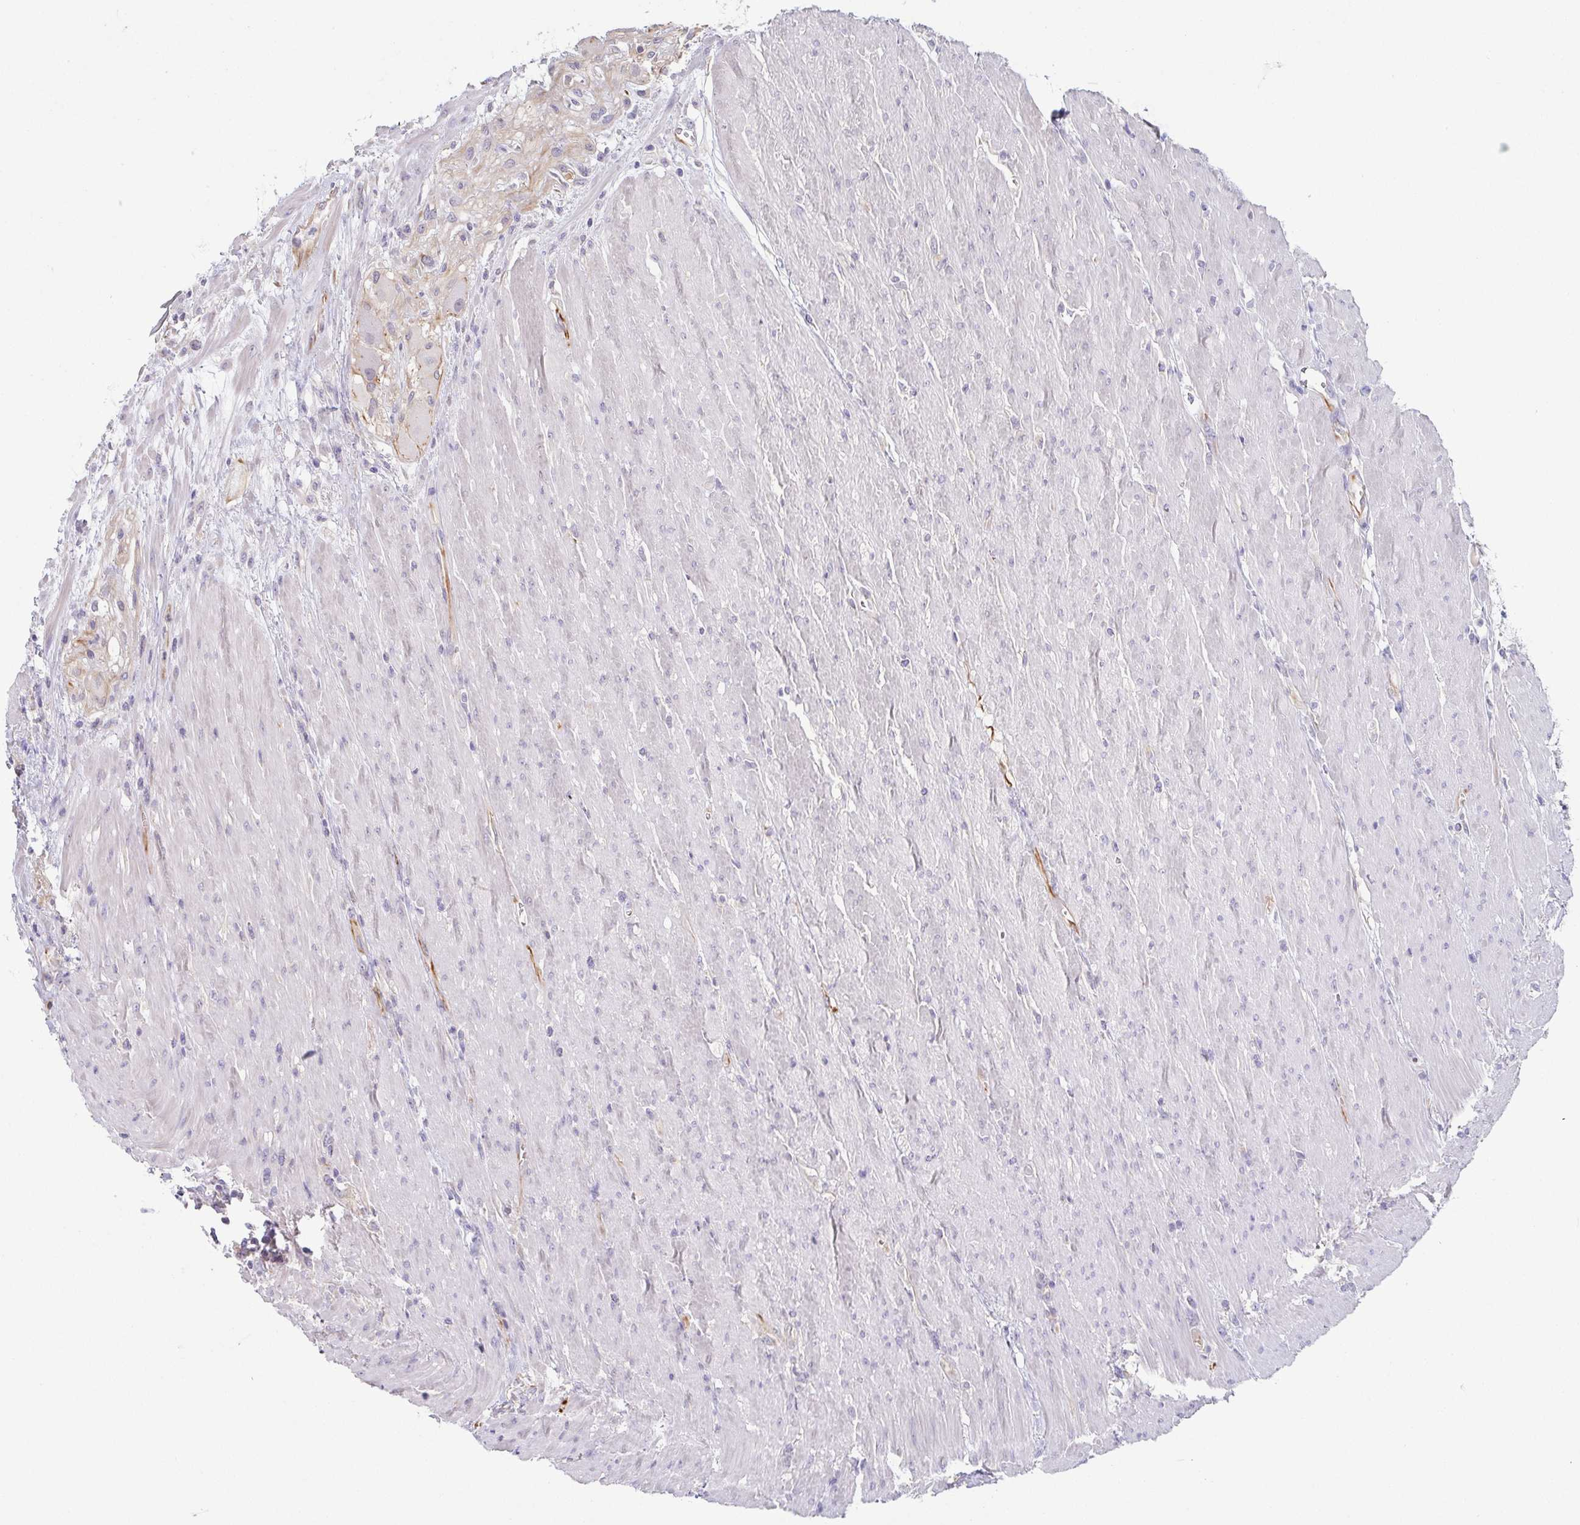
{"staining": {"intensity": "weak", "quantity": "<25%", "location": "cytoplasmic/membranous"}, "tissue": "colorectal cancer", "cell_type": "Tumor cells", "image_type": "cancer", "snomed": [{"axis": "morphology", "description": "Adenocarcinoma, NOS"}, {"axis": "topography", "description": "Rectum"}], "caption": "The IHC image has no significant positivity in tumor cells of colorectal adenocarcinoma tissue. (Immunohistochemistry (ihc), brightfield microscopy, high magnification).", "gene": "COL17A1", "patient": {"sex": "female", "age": 62}}